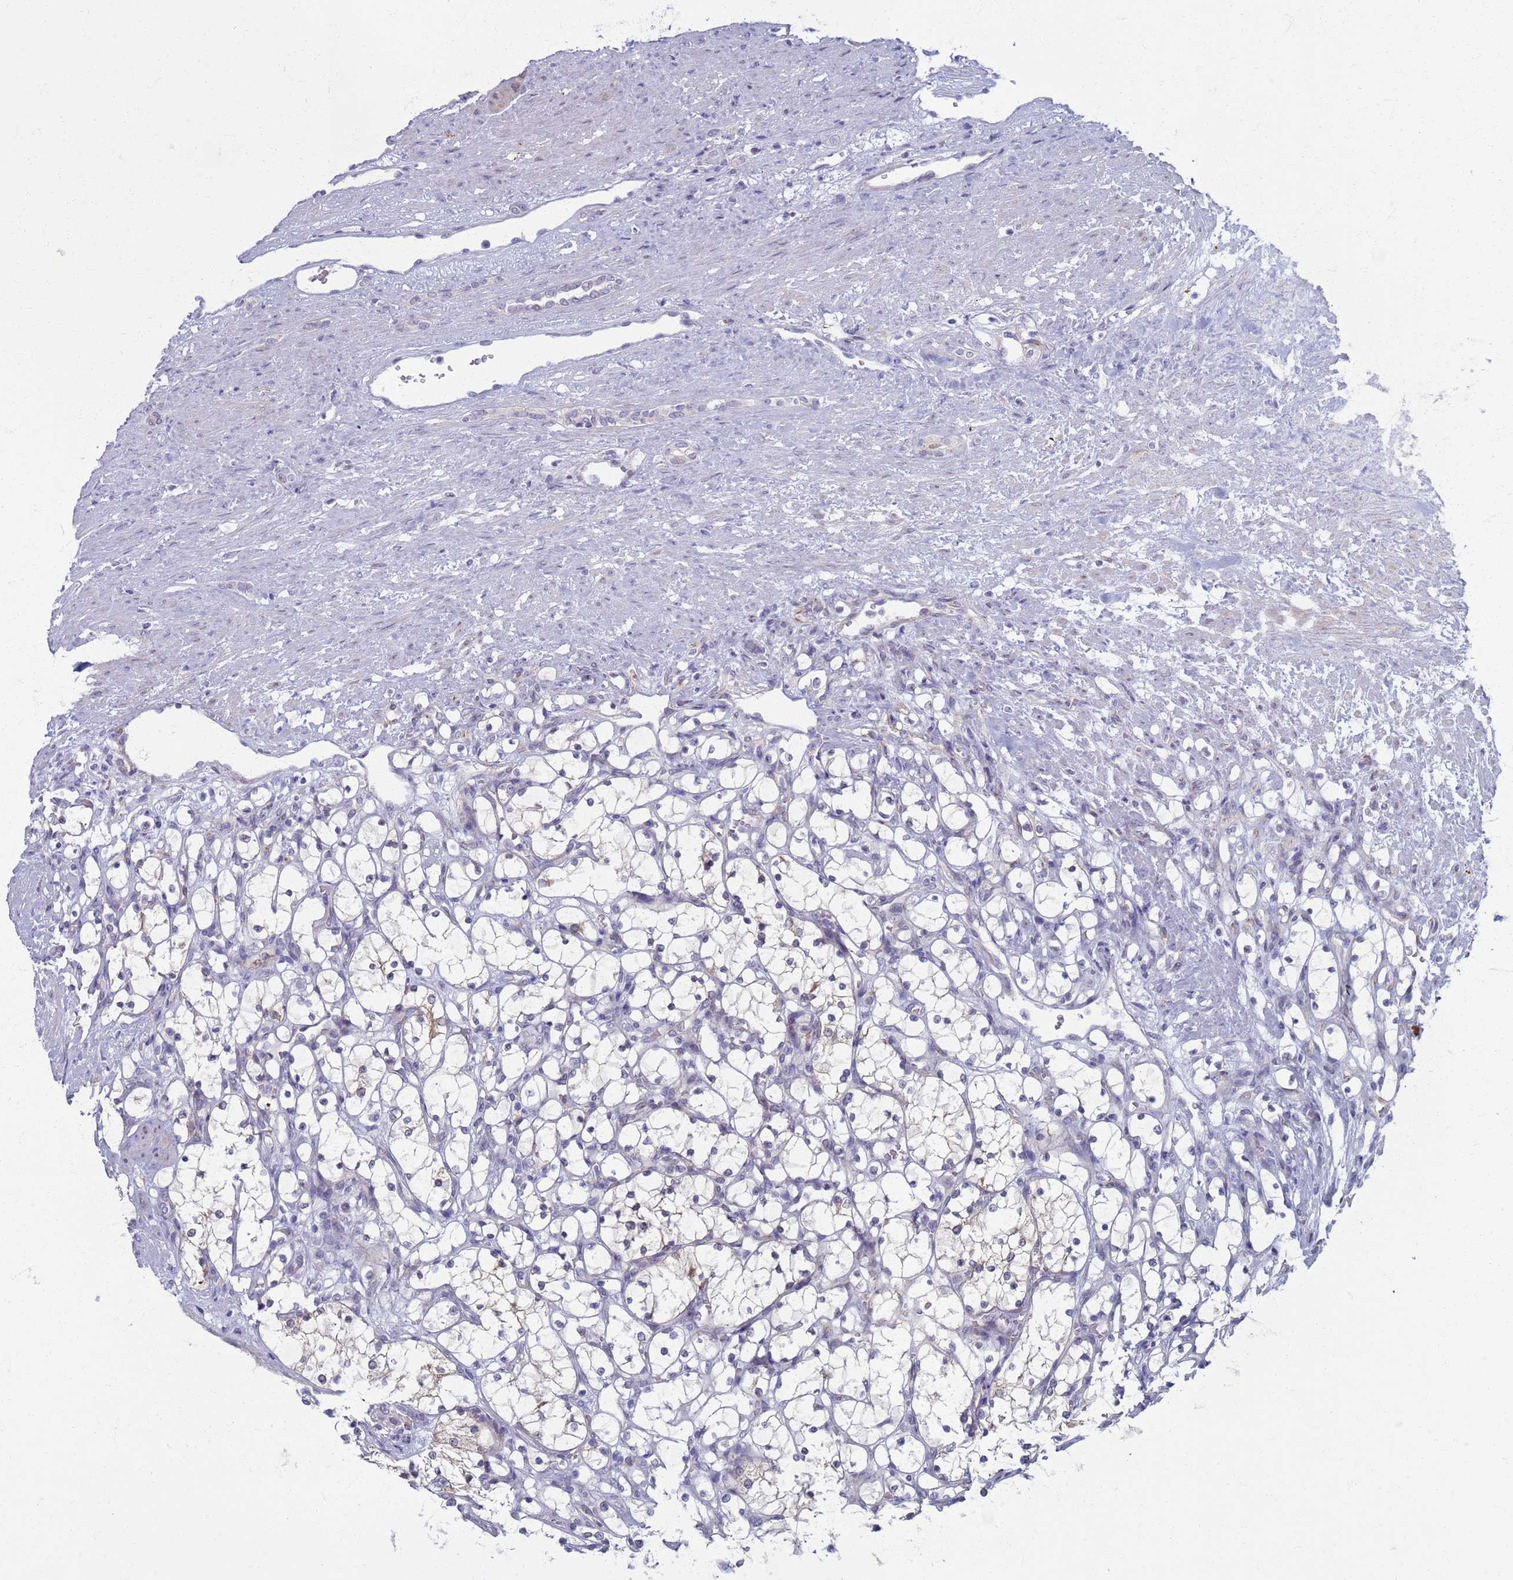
{"staining": {"intensity": "negative", "quantity": "none", "location": "none"}, "tissue": "renal cancer", "cell_type": "Tumor cells", "image_type": "cancer", "snomed": [{"axis": "morphology", "description": "Adenocarcinoma, NOS"}, {"axis": "topography", "description": "Kidney"}], "caption": "Protein analysis of renal cancer (adenocarcinoma) displays no significant staining in tumor cells. (DAB (3,3'-diaminobenzidine) immunohistochemistry with hematoxylin counter stain).", "gene": "CLCA2", "patient": {"sex": "female", "age": 69}}